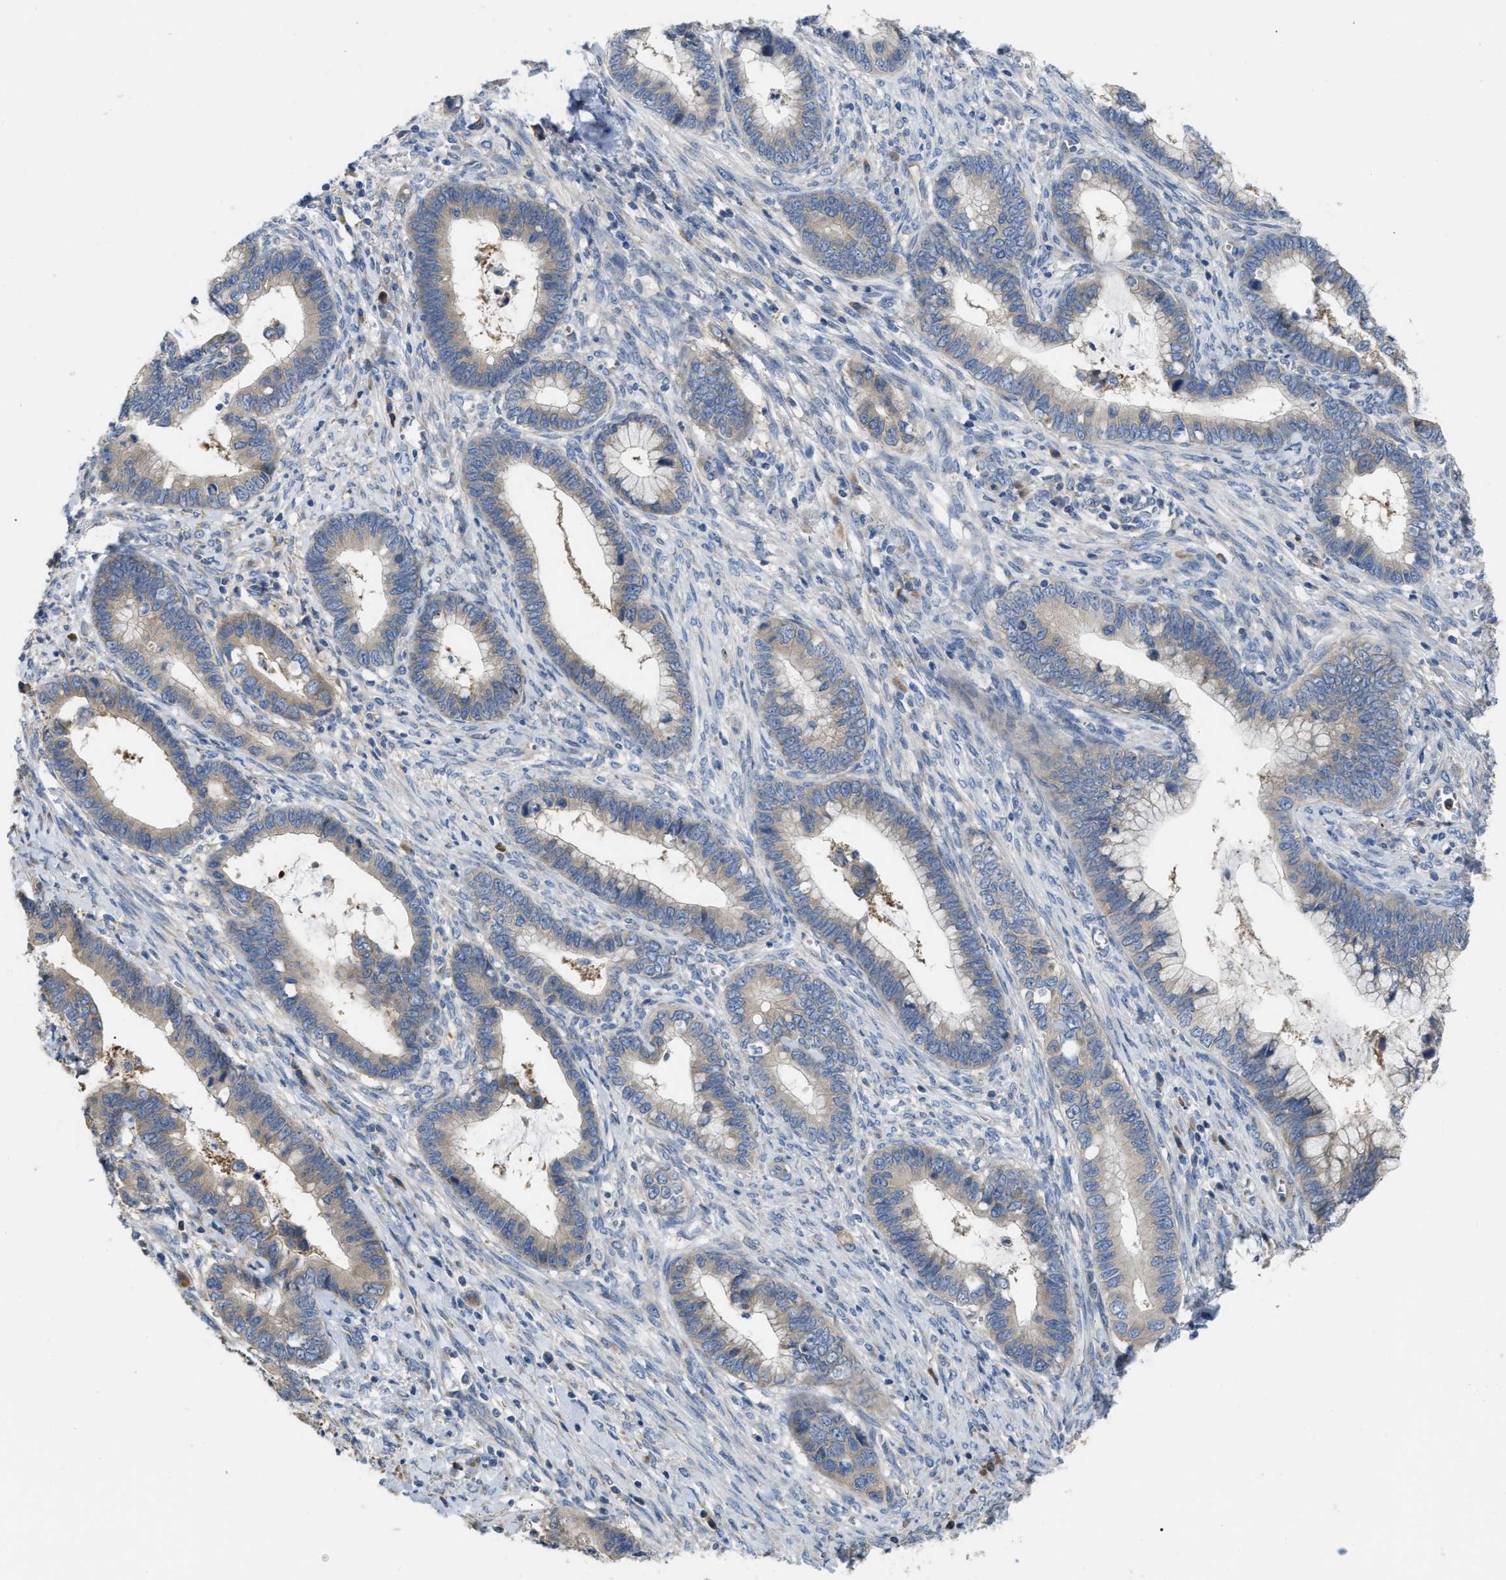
{"staining": {"intensity": "weak", "quantity": ">75%", "location": "cytoplasmic/membranous"}, "tissue": "cervical cancer", "cell_type": "Tumor cells", "image_type": "cancer", "snomed": [{"axis": "morphology", "description": "Adenocarcinoma, NOS"}, {"axis": "topography", "description": "Cervix"}], "caption": "Cervical cancer (adenocarcinoma) stained with a protein marker demonstrates weak staining in tumor cells.", "gene": "DHX58", "patient": {"sex": "female", "age": 44}}